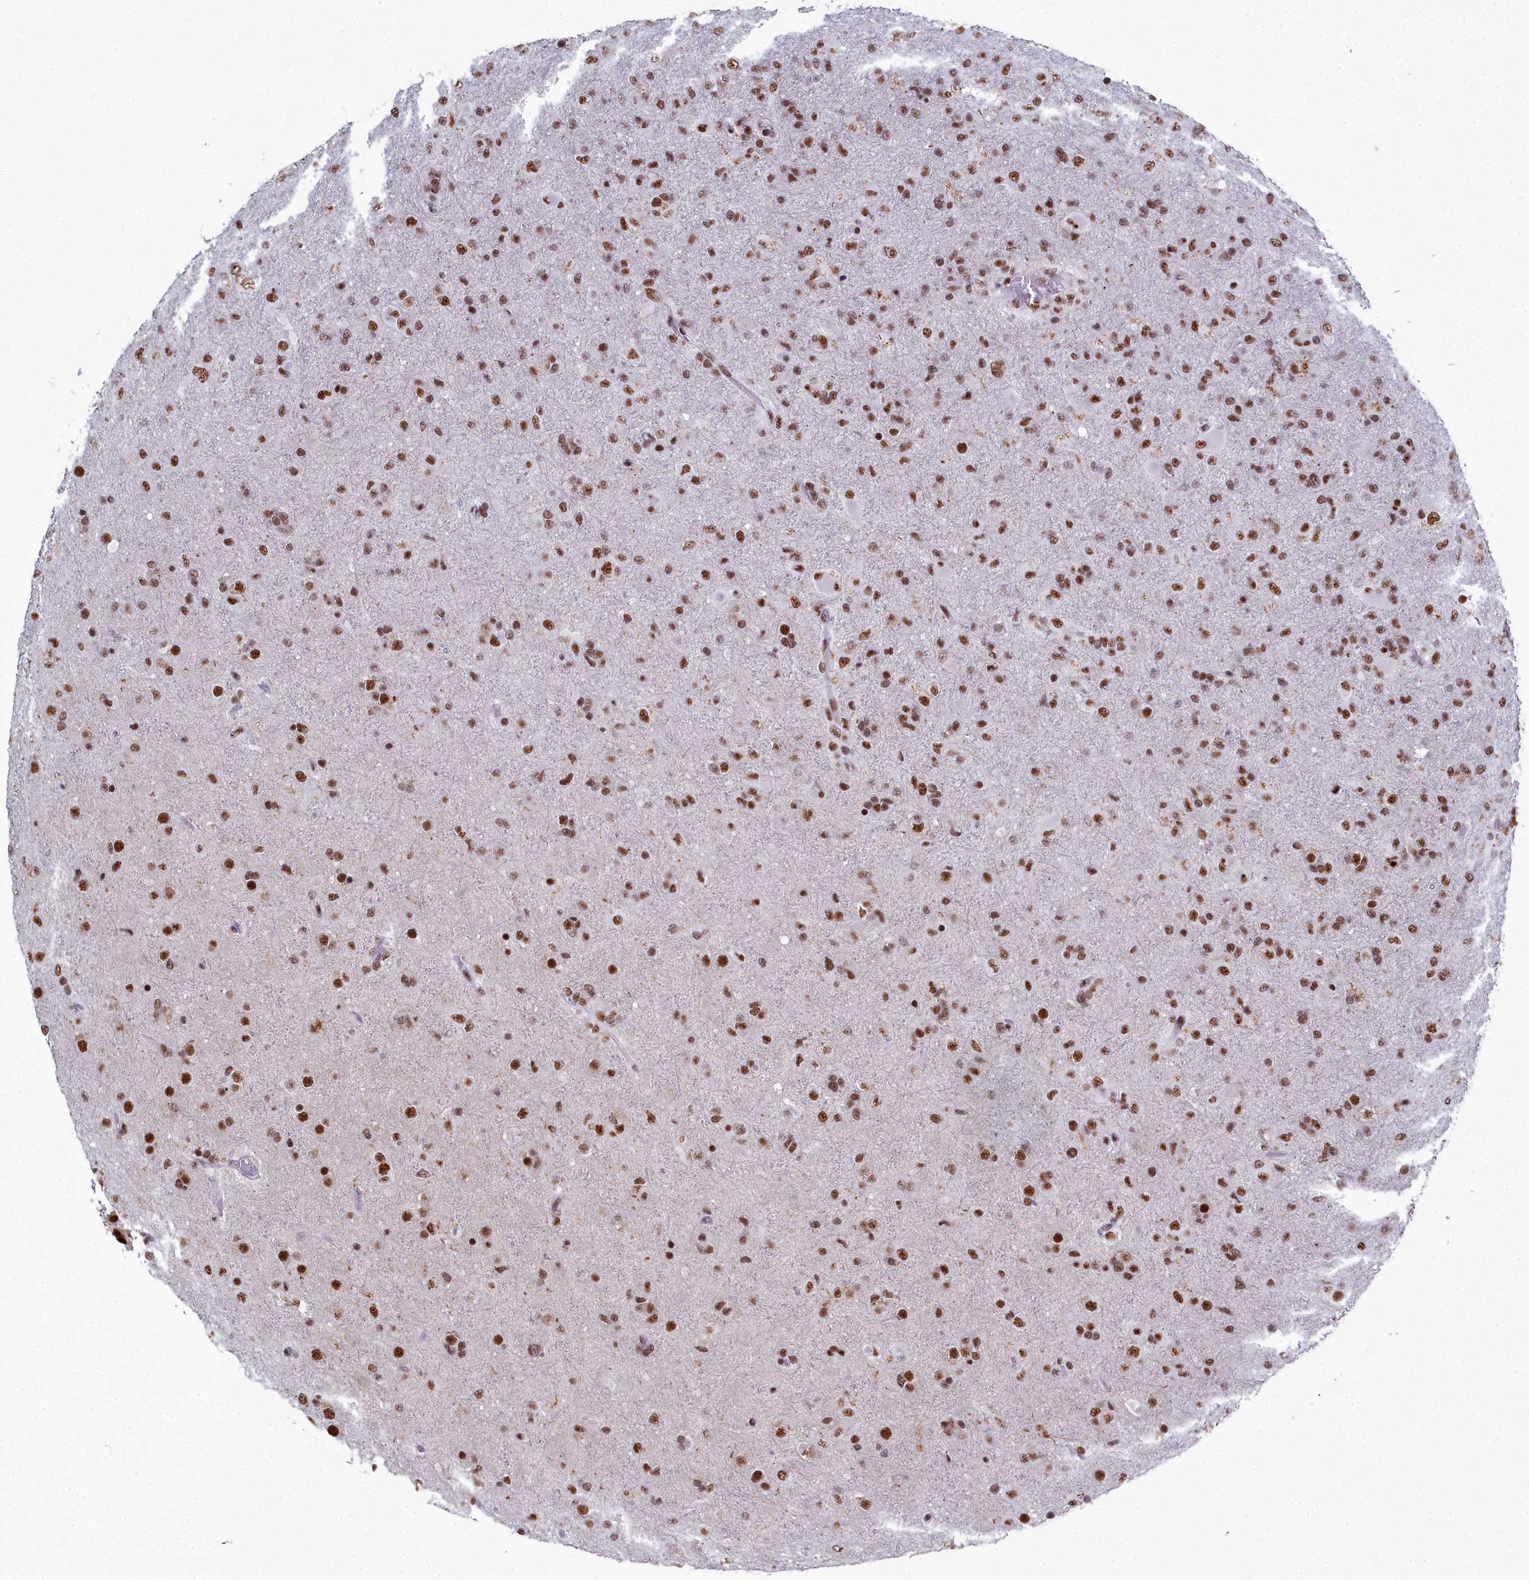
{"staining": {"intensity": "strong", "quantity": ">75%", "location": "nuclear"}, "tissue": "glioma", "cell_type": "Tumor cells", "image_type": "cancer", "snomed": [{"axis": "morphology", "description": "Glioma, malignant, Low grade"}, {"axis": "topography", "description": "Brain"}], "caption": "This photomicrograph shows IHC staining of human glioma, with high strong nuclear positivity in about >75% of tumor cells.", "gene": "SF3B3", "patient": {"sex": "male", "age": 65}}